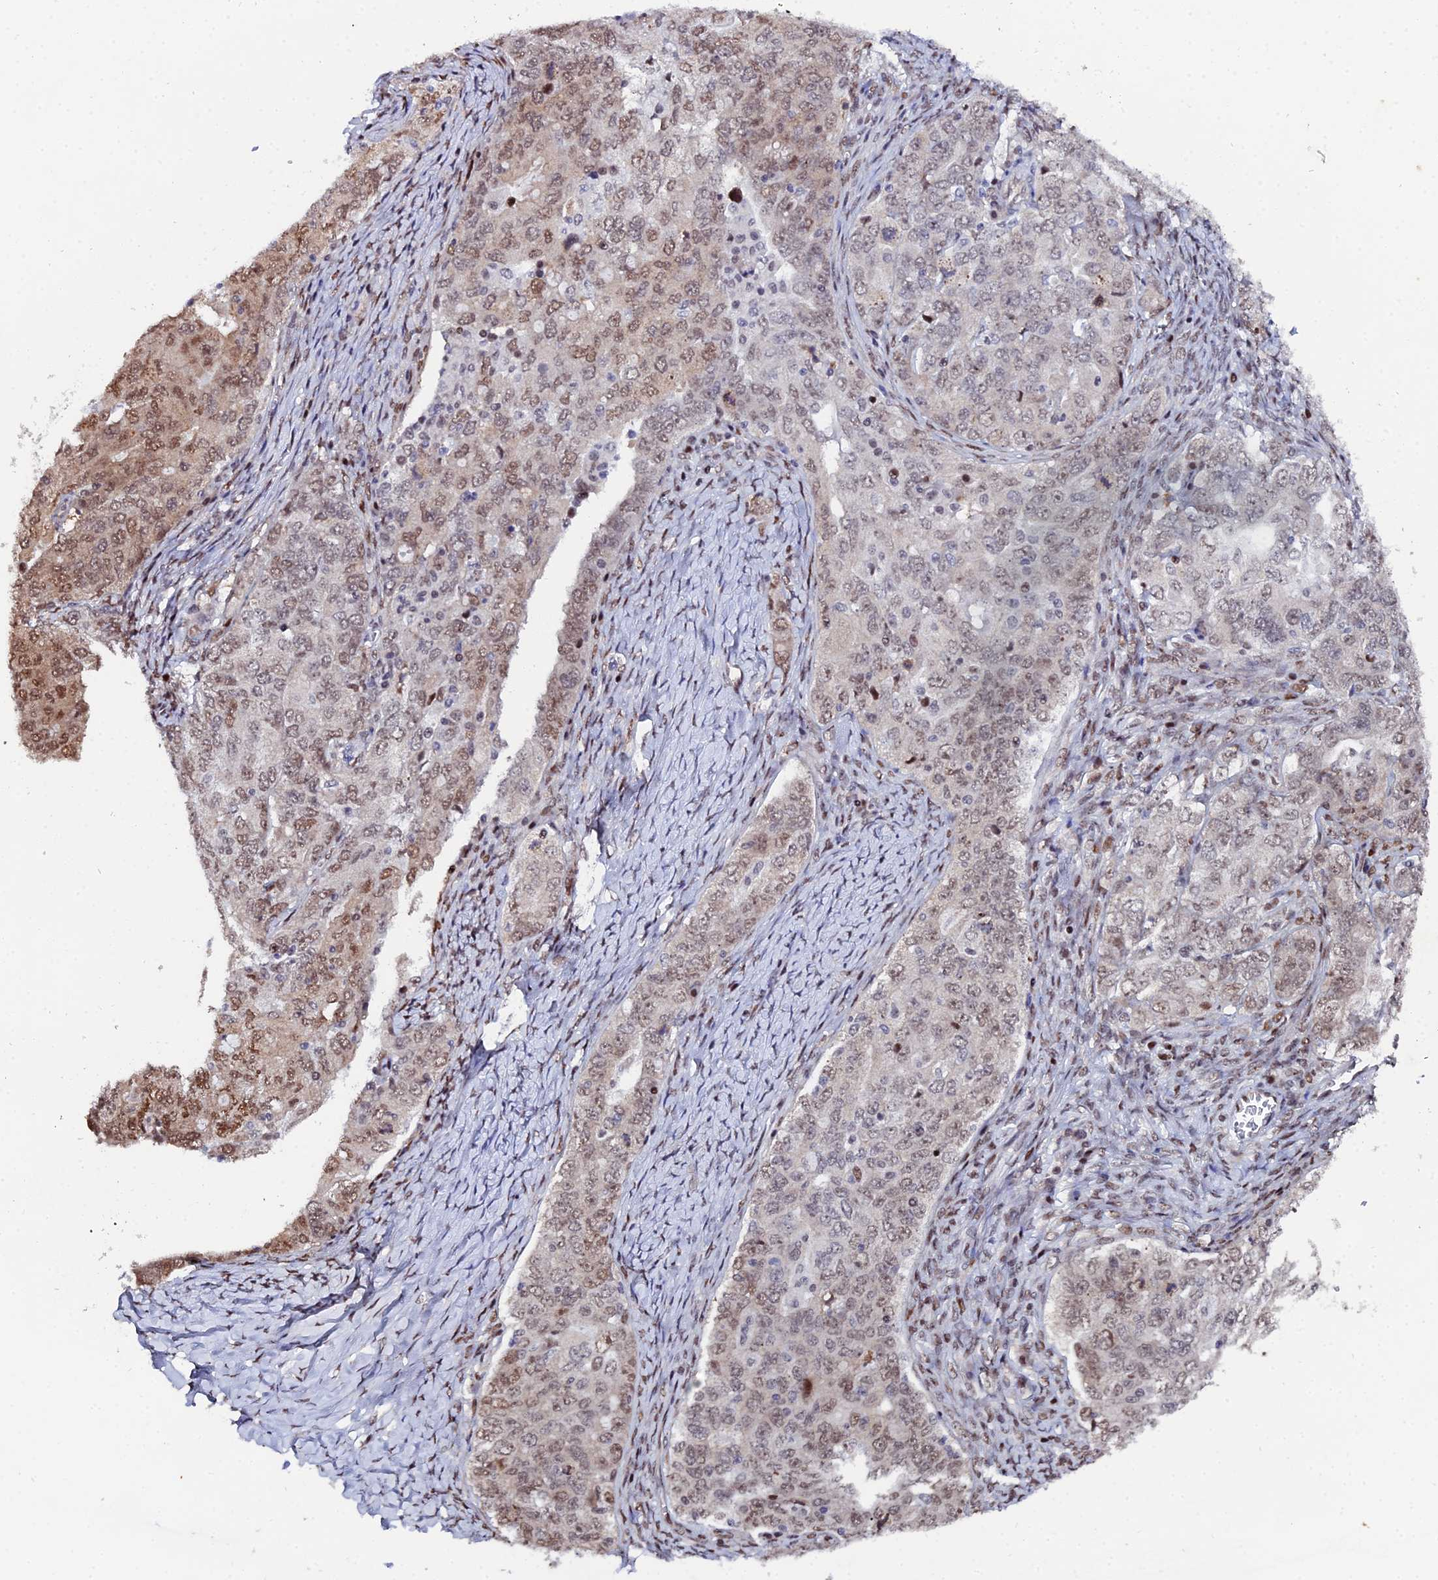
{"staining": {"intensity": "moderate", "quantity": ">75%", "location": "nuclear"}, "tissue": "ovarian cancer", "cell_type": "Tumor cells", "image_type": "cancer", "snomed": [{"axis": "morphology", "description": "Carcinoma, endometroid"}, {"axis": "topography", "description": "Ovary"}], "caption": "A histopathology image of ovarian cancer (endometroid carcinoma) stained for a protein displays moderate nuclear brown staining in tumor cells.", "gene": "TIFA", "patient": {"sex": "female", "age": 62}}